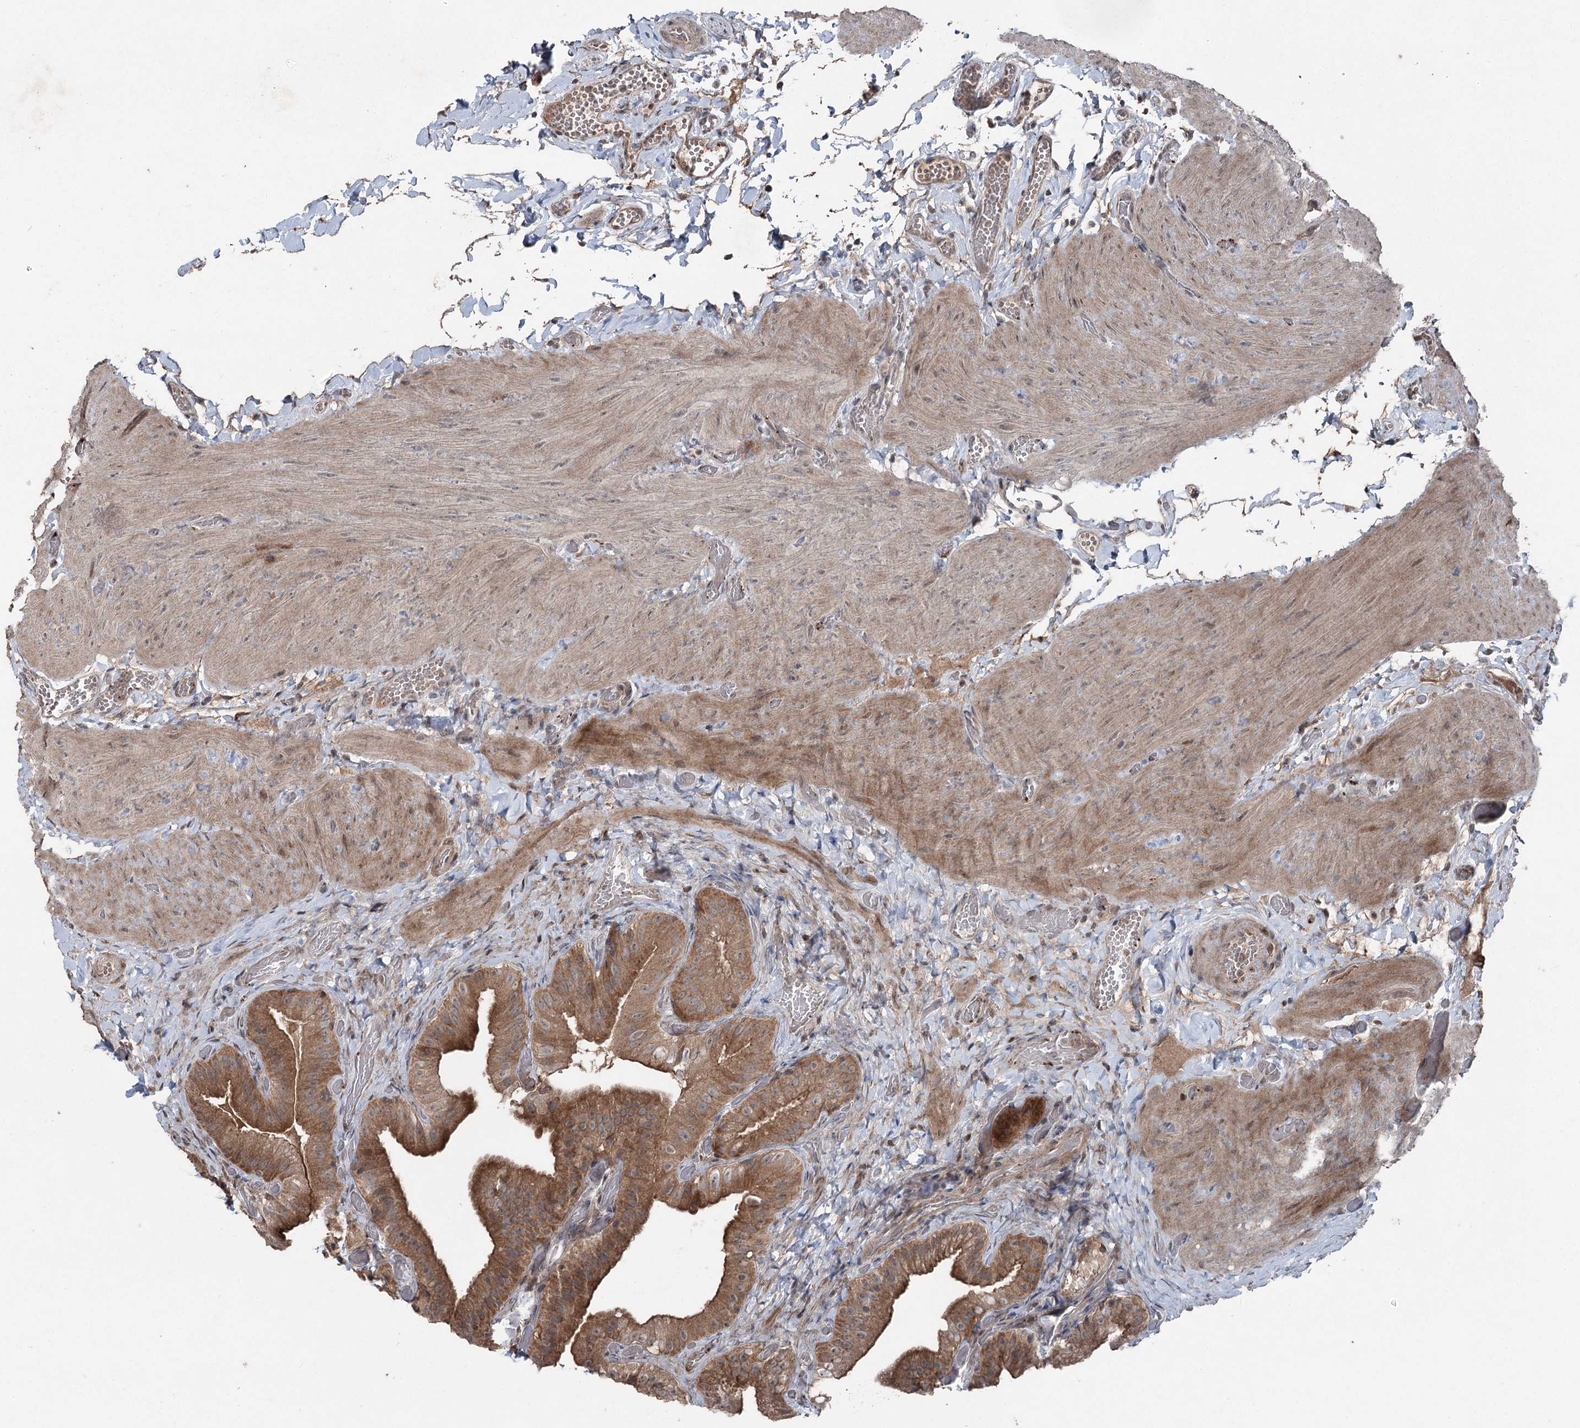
{"staining": {"intensity": "moderate", "quantity": ">75%", "location": "cytoplasmic/membranous"}, "tissue": "gallbladder", "cell_type": "Glandular cells", "image_type": "normal", "snomed": [{"axis": "morphology", "description": "Normal tissue, NOS"}, {"axis": "topography", "description": "Gallbladder"}], "caption": "Immunohistochemistry (IHC) (DAB) staining of benign gallbladder exhibits moderate cytoplasmic/membranous protein expression in approximately >75% of glandular cells.", "gene": "MAPK8IP2", "patient": {"sex": "female", "age": 64}}